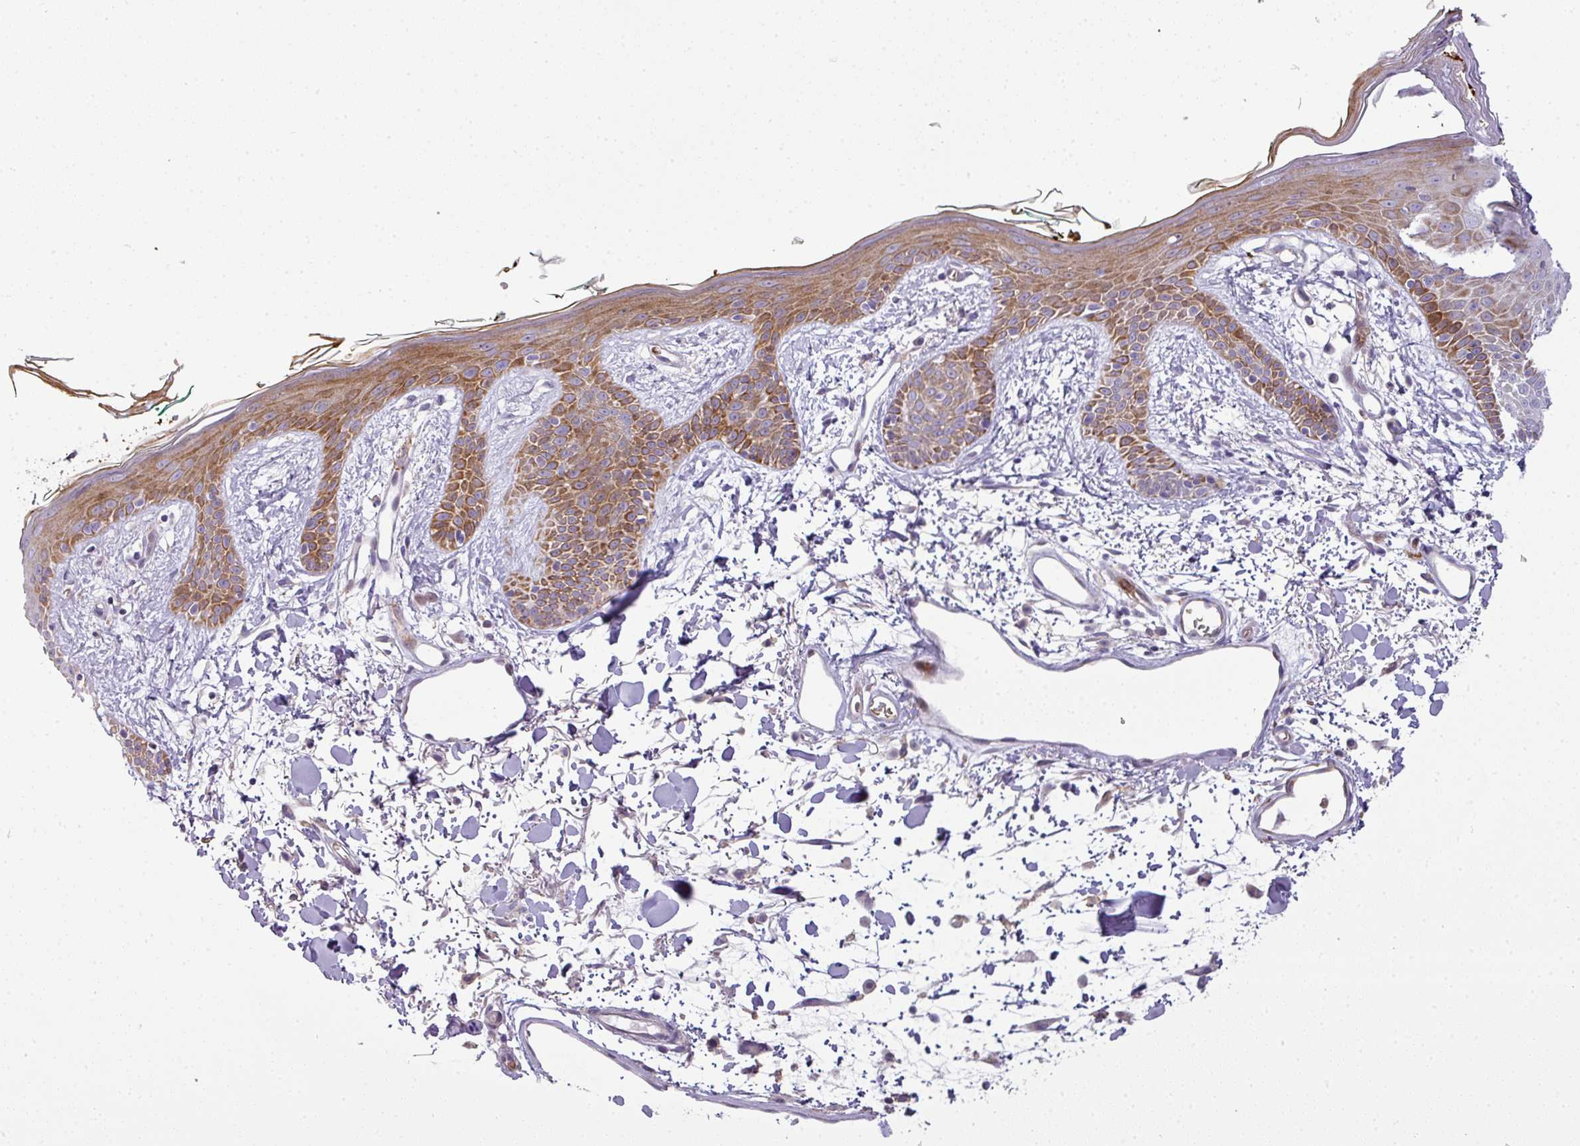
{"staining": {"intensity": "negative", "quantity": "none", "location": "none"}, "tissue": "skin", "cell_type": "Fibroblasts", "image_type": "normal", "snomed": [{"axis": "morphology", "description": "Normal tissue, NOS"}, {"axis": "topography", "description": "Skin"}], "caption": "An image of human skin is negative for staining in fibroblasts. The staining was performed using DAB (3,3'-diaminobenzidine) to visualize the protein expression in brown, while the nuclei were stained in blue with hematoxylin (Magnification: 20x).", "gene": "ATP6V1F", "patient": {"sex": "male", "age": 79}}